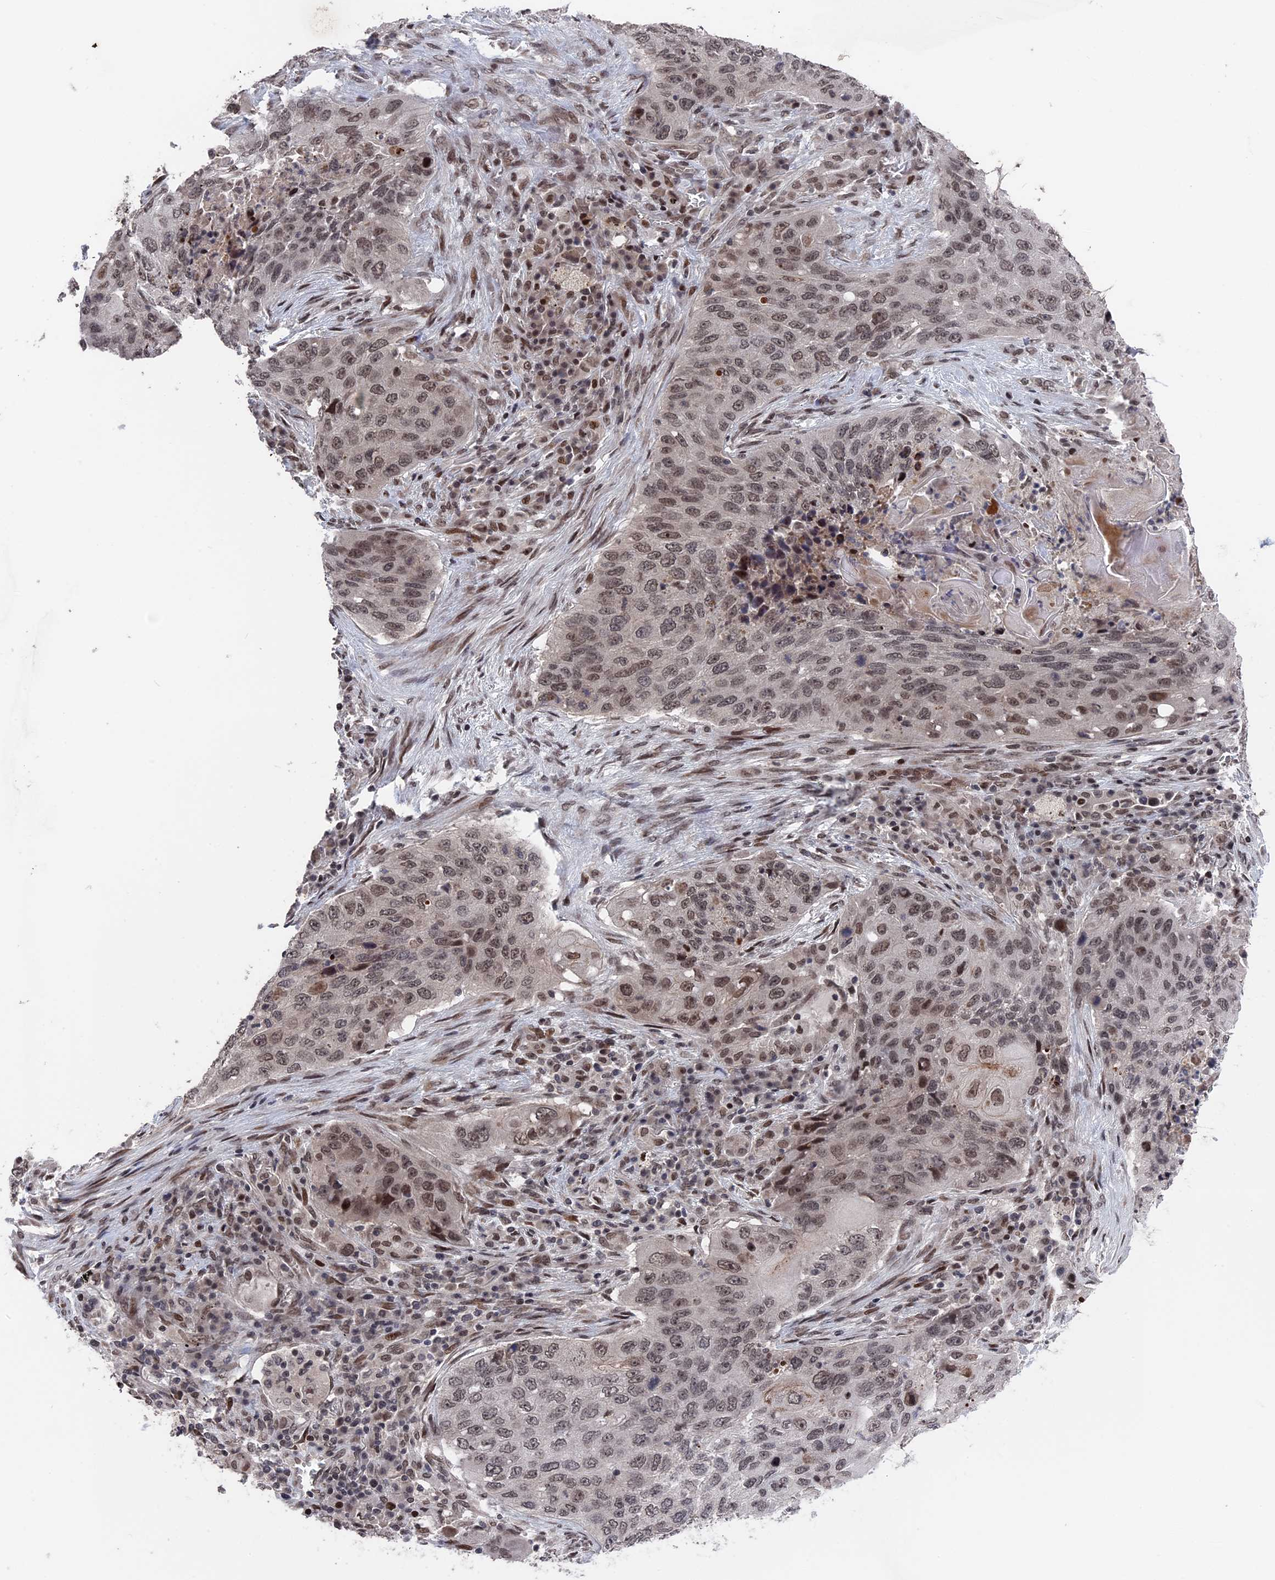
{"staining": {"intensity": "moderate", "quantity": "<25%", "location": "nuclear"}, "tissue": "lung cancer", "cell_type": "Tumor cells", "image_type": "cancer", "snomed": [{"axis": "morphology", "description": "Squamous cell carcinoma, NOS"}, {"axis": "topography", "description": "Lung"}], "caption": "Immunohistochemical staining of squamous cell carcinoma (lung) shows low levels of moderate nuclear positivity in approximately <25% of tumor cells. (IHC, brightfield microscopy, high magnification).", "gene": "NR2C2AP", "patient": {"sex": "female", "age": 63}}